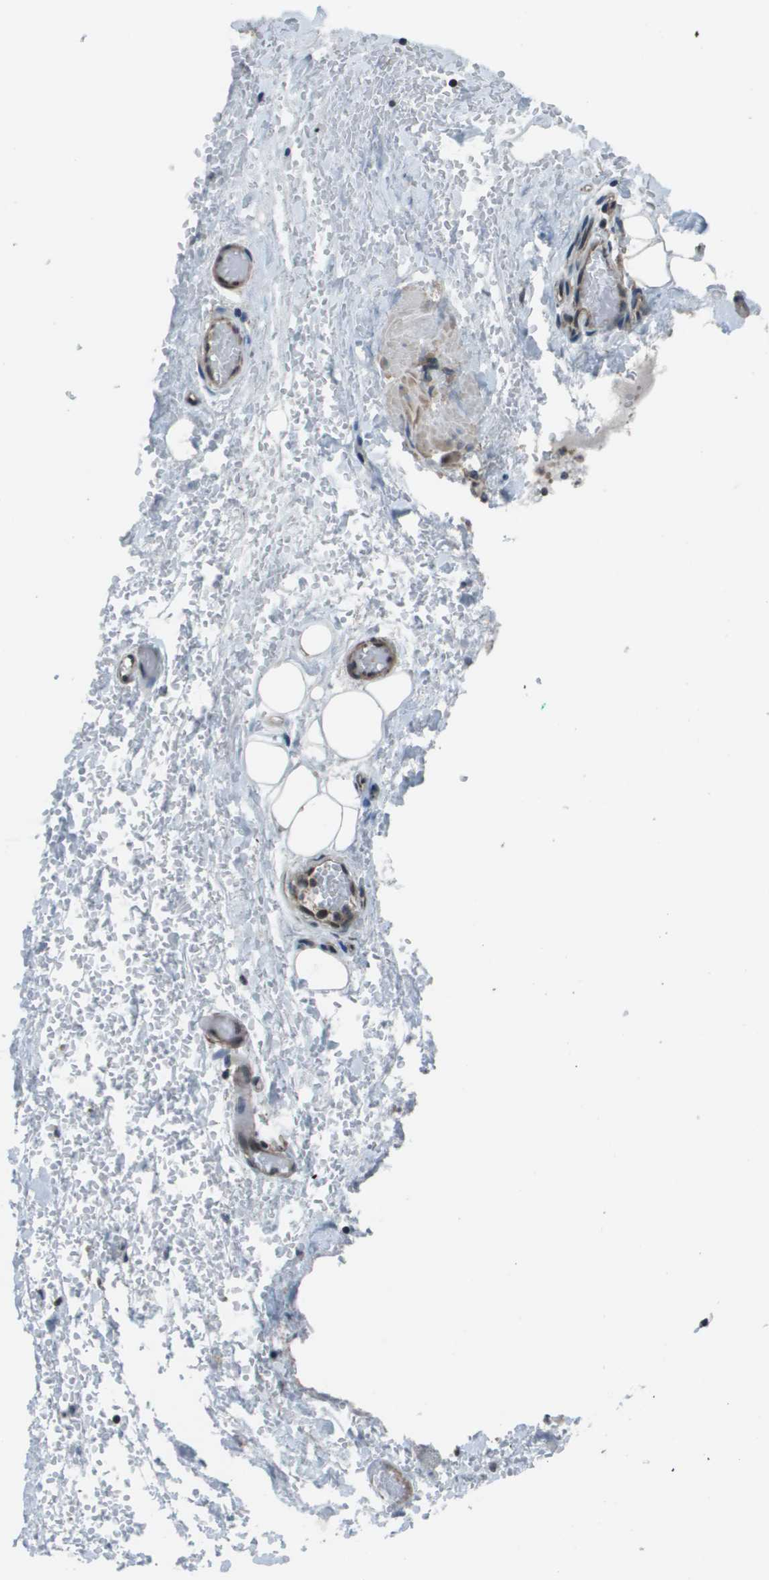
{"staining": {"intensity": "negative", "quantity": "none", "location": "none"}, "tissue": "adipose tissue", "cell_type": "Adipocytes", "image_type": "normal", "snomed": [{"axis": "morphology", "description": "Normal tissue, NOS"}, {"axis": "morphology", "description": "Adenocarcinoma, NOS"}, {"axis": "topography", "description": "Esophagus"}], "caption": "Adipocytes are negative for protein expression in normal human adipose tissue. Brightfield microscopy of IHC stained with DAB (3,3'-diaminobenzidine) (brown) and hematoxylin (blue), captured at high magnification.", "gene": "PPFIA1", "patient": {"sex": "male", "age": 62}}